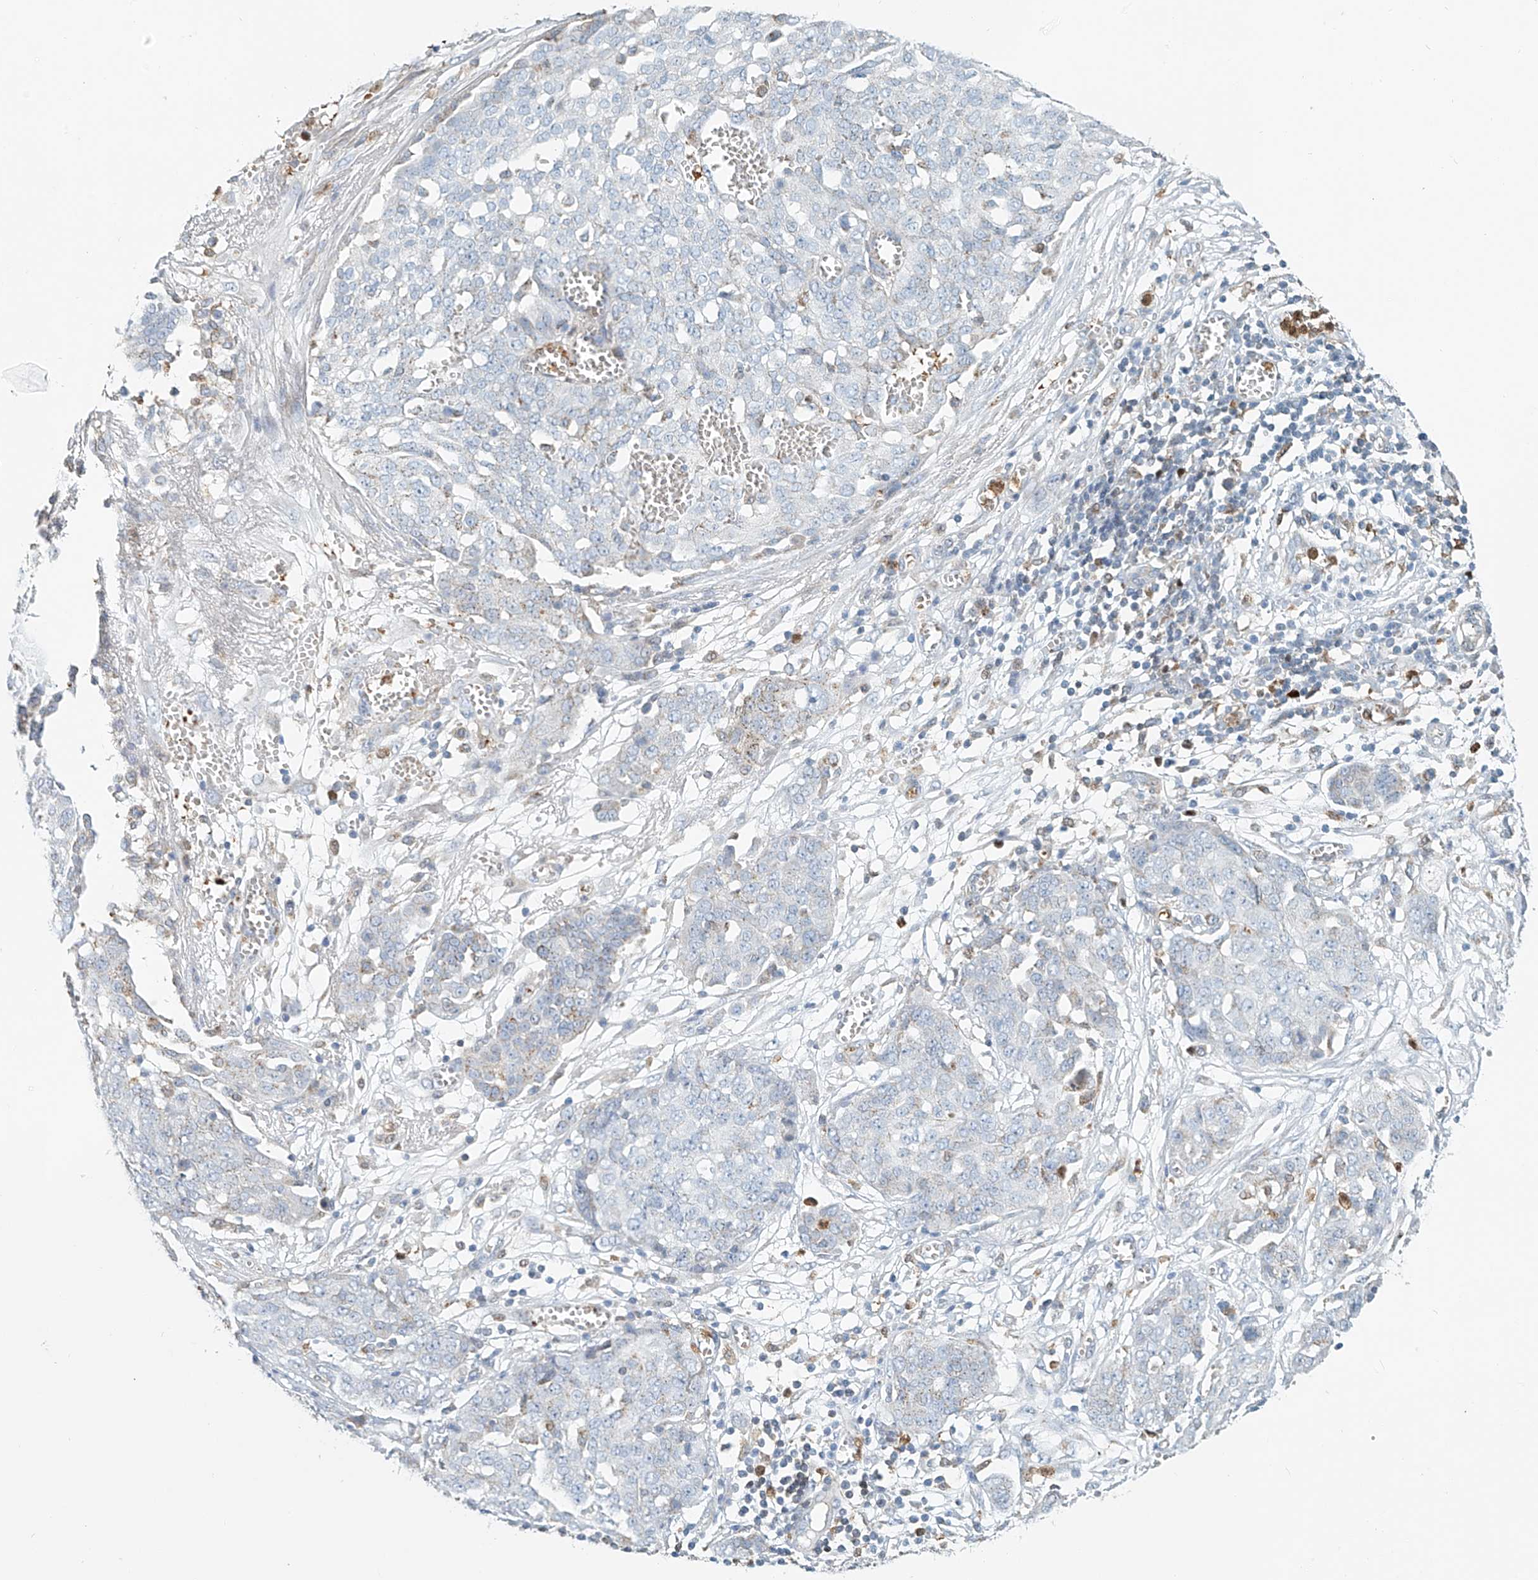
{"staining": {"intensity": "negative", "quantity": "none", "location": "none"}, "tissue": "ovarian cancer", "cell_type": "Tumor cells", "image_type": "cancer", "snomed": [{"axis": "morphology", "description": "Cystadenocarcinoma, serous, NOS"}, {"axis": "topography", "description": "Soft tissue"}, {"axis": "topography", "description": "Ovary"}], "caption": "Protein analysis of ovarian serous cystadenocarcinoma displays no significant expression in tumor cells.", "gene": "PTPRA", "patient": {"sex": "female", "age": 57}}